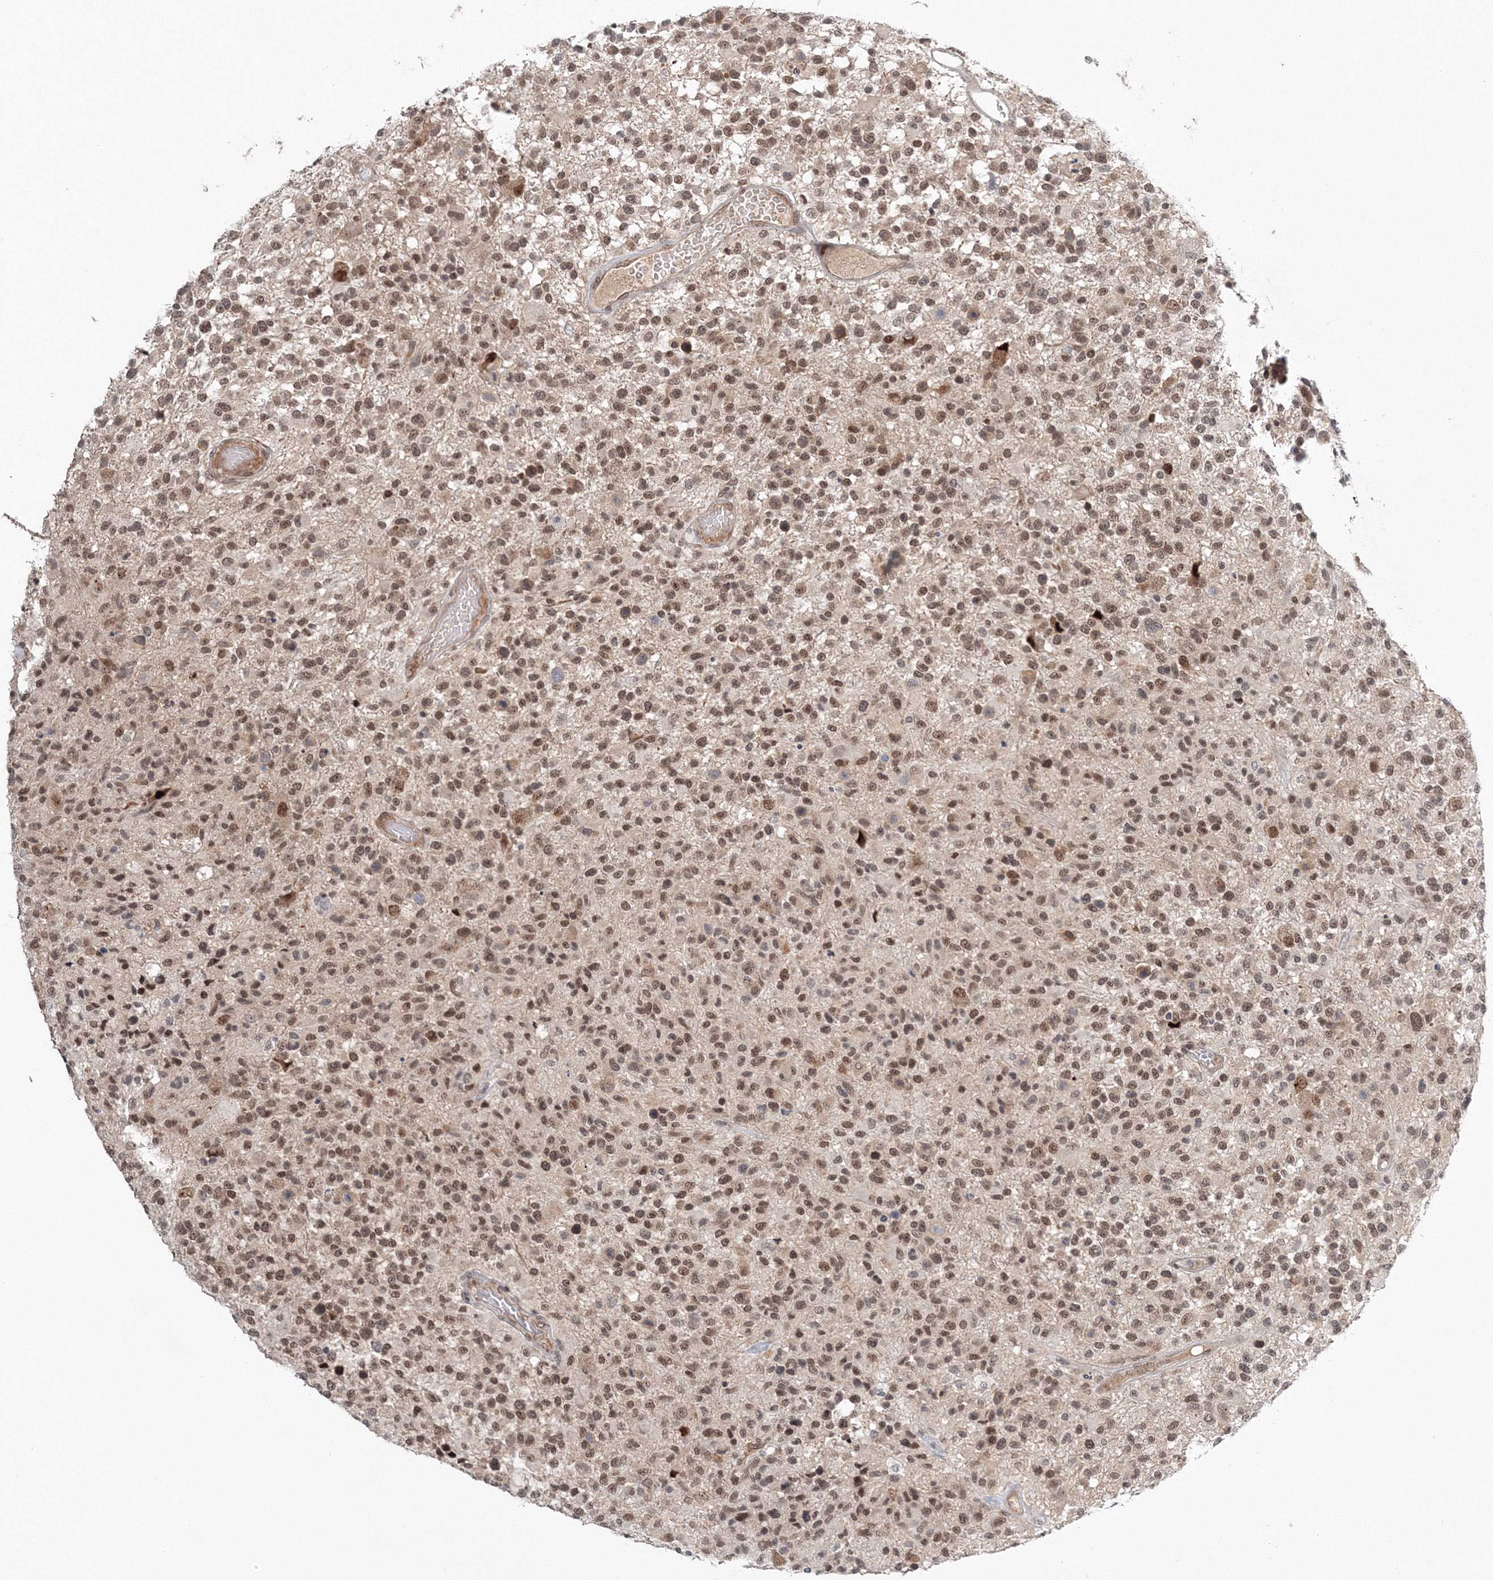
{"staining": {"intensity": "moderate", "quantity": ">75%", "location": "nuclear"}, "tissue": "glioma", "cell_type": "Tumor cells", "image_type": "cancer", "snomed": [{"axis": "morphology", "description": "Glioma, malignant, High grade"}, {"axis": "morphology", "description": "Glioblastoma, NOS"}, {"axis": "topography", "description": "Brain"}], "caption": "High-grade glioma (malignant) stained with DAB IHC demonstrates medium levels of moderate nuclear positivity in about >75% of tumor cells.", "gene": "NOA1", "patient": {"sex": "male", "age": 60}}